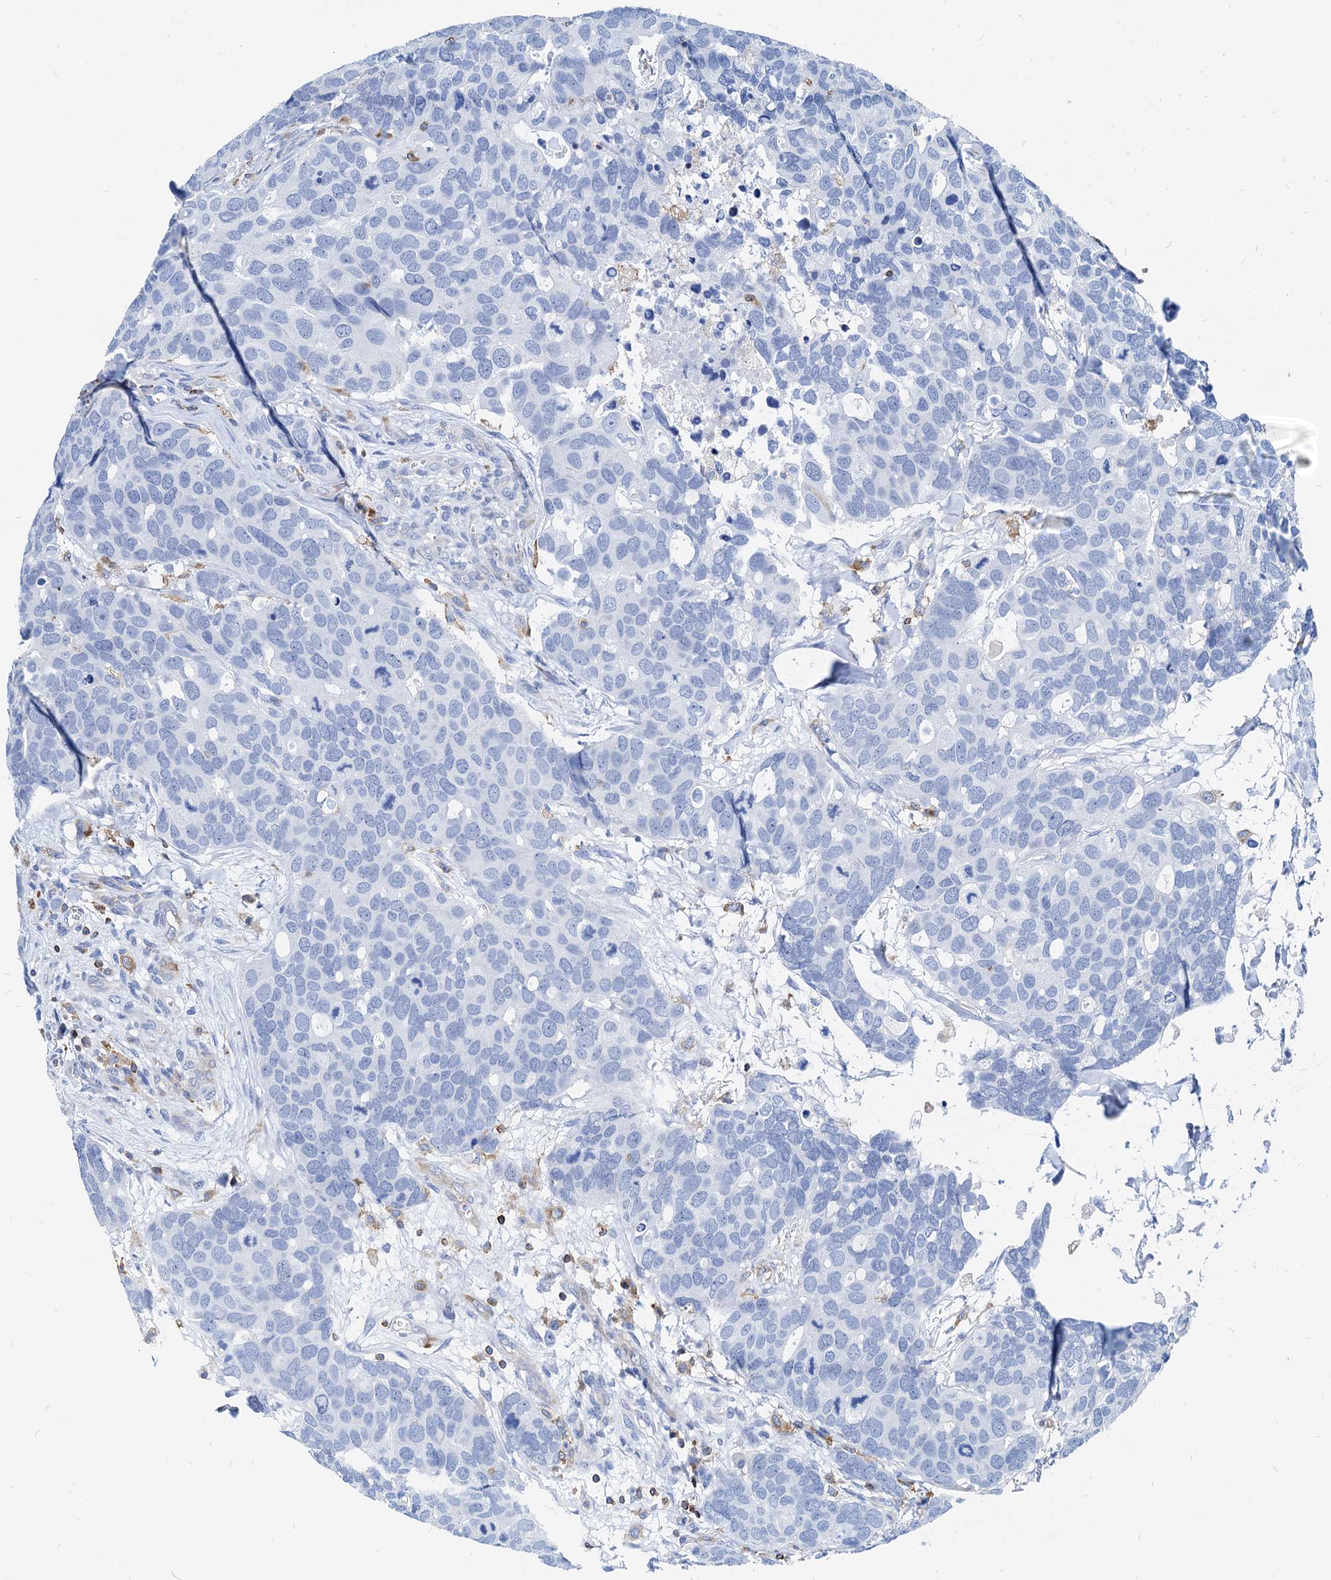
{"staining": {"intensity": "negative", "quantity": "none", "location": "none"}, "tissue": "breast cancer", "cell_type": "Tumor cells", "image_type": "cancer", "snomed": [{"axis": "morphology", "description": "Duct carcinoma"}, {"axis": "topography", "description": "Breast"}], "caption": "Immunohistochemical staining of human breast cancer exhibits no significant staining in tumor cells.", "gene": "LCP2", "patient": {"sex": "female", "age": 83}}